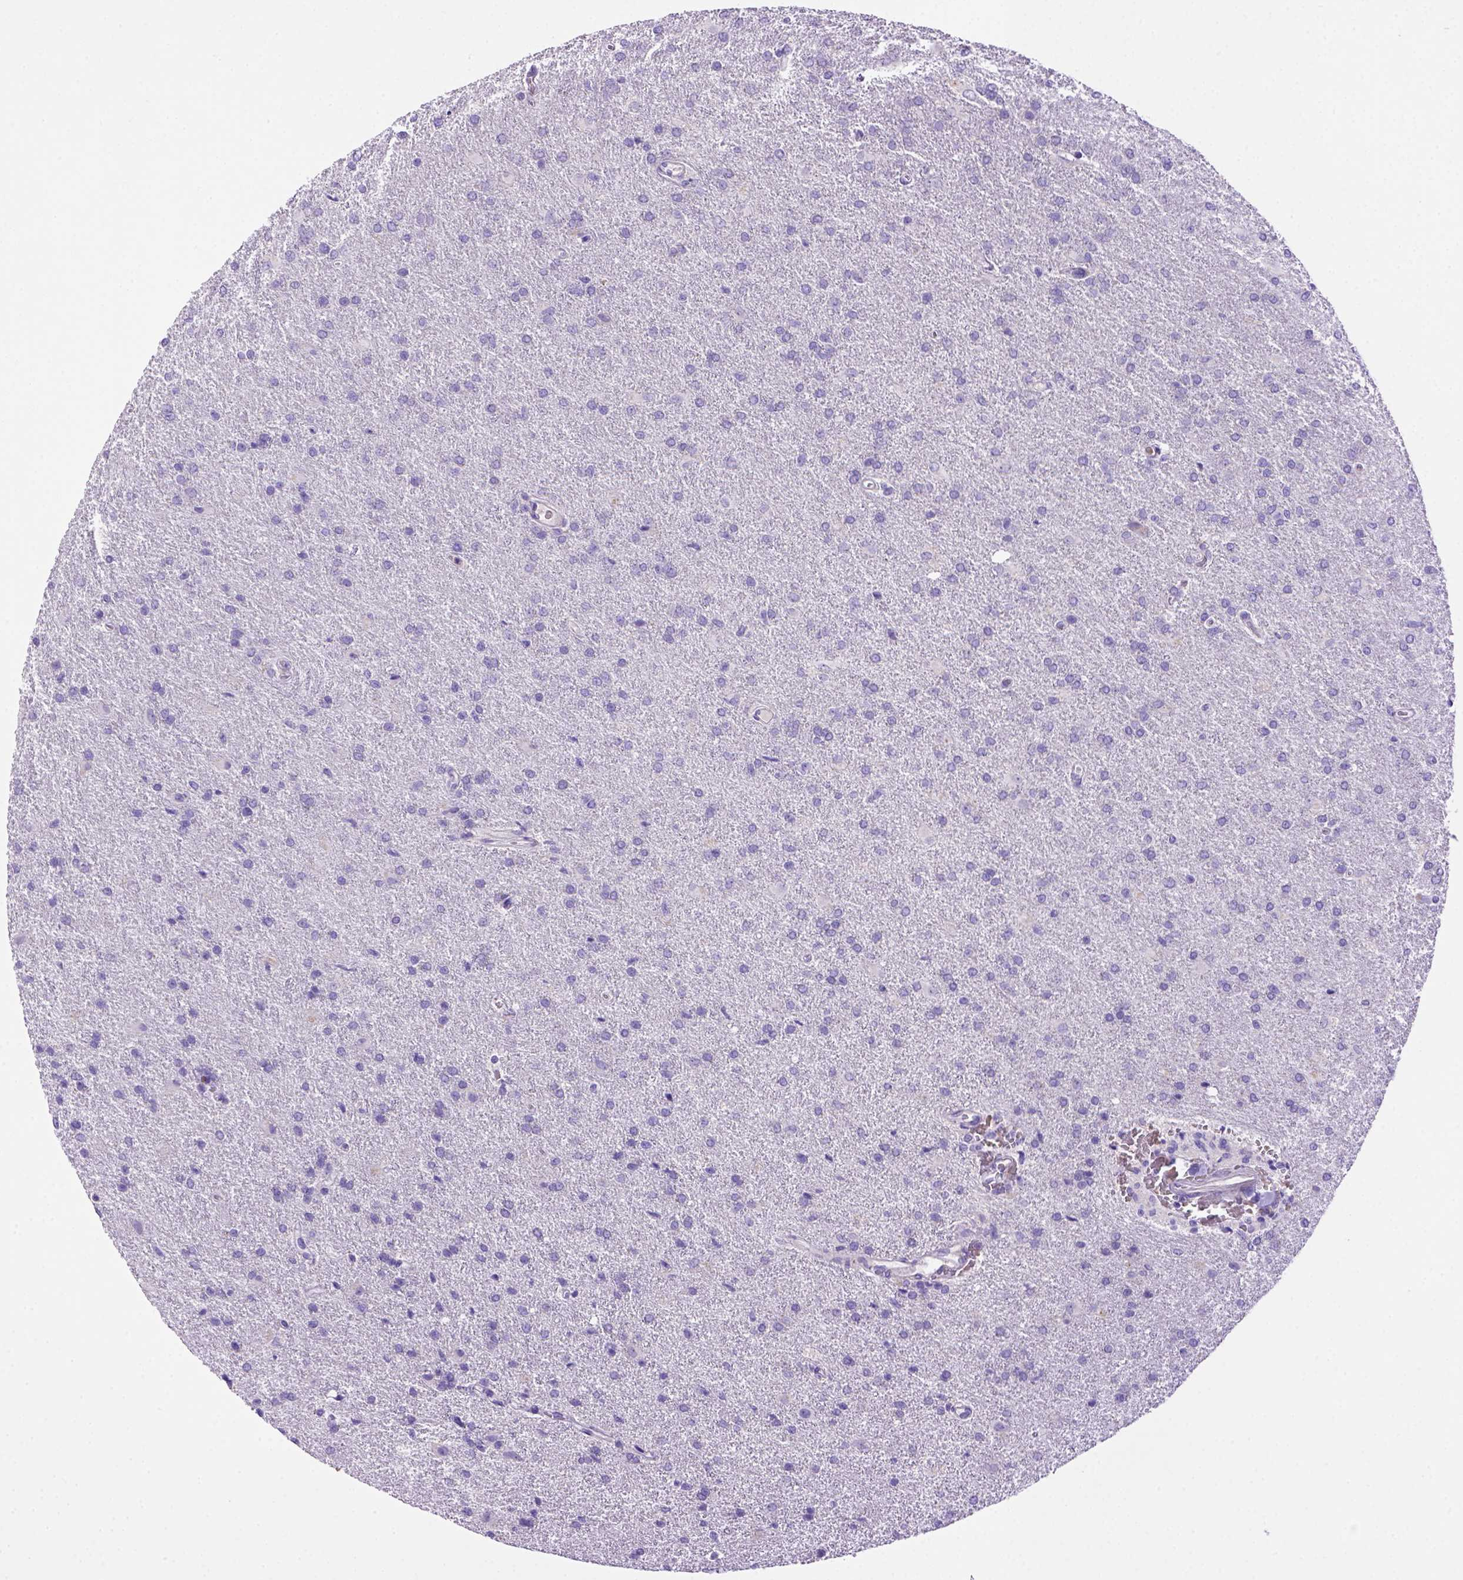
{"staining": {"intensity": "negative", "quantity": "none", "location": "none"}, "tissue": "glioma", "cell_type": "Tumor cells", "image_type": "cancer", "snomed": [{"axis": "morphology", "description": "Glioma, malignant, High grade"}, {"axis": "topography", "description": "Brain"}], "caption": "Immunohistochemistry histopathology image of neoplastic tissue: glioma stained with DAB (3,3'-diaminobenzidine) displays no significant protein staining in tumor cells.", "gene": "BAAT", "patient": {"sex": "male", "age": 68}}